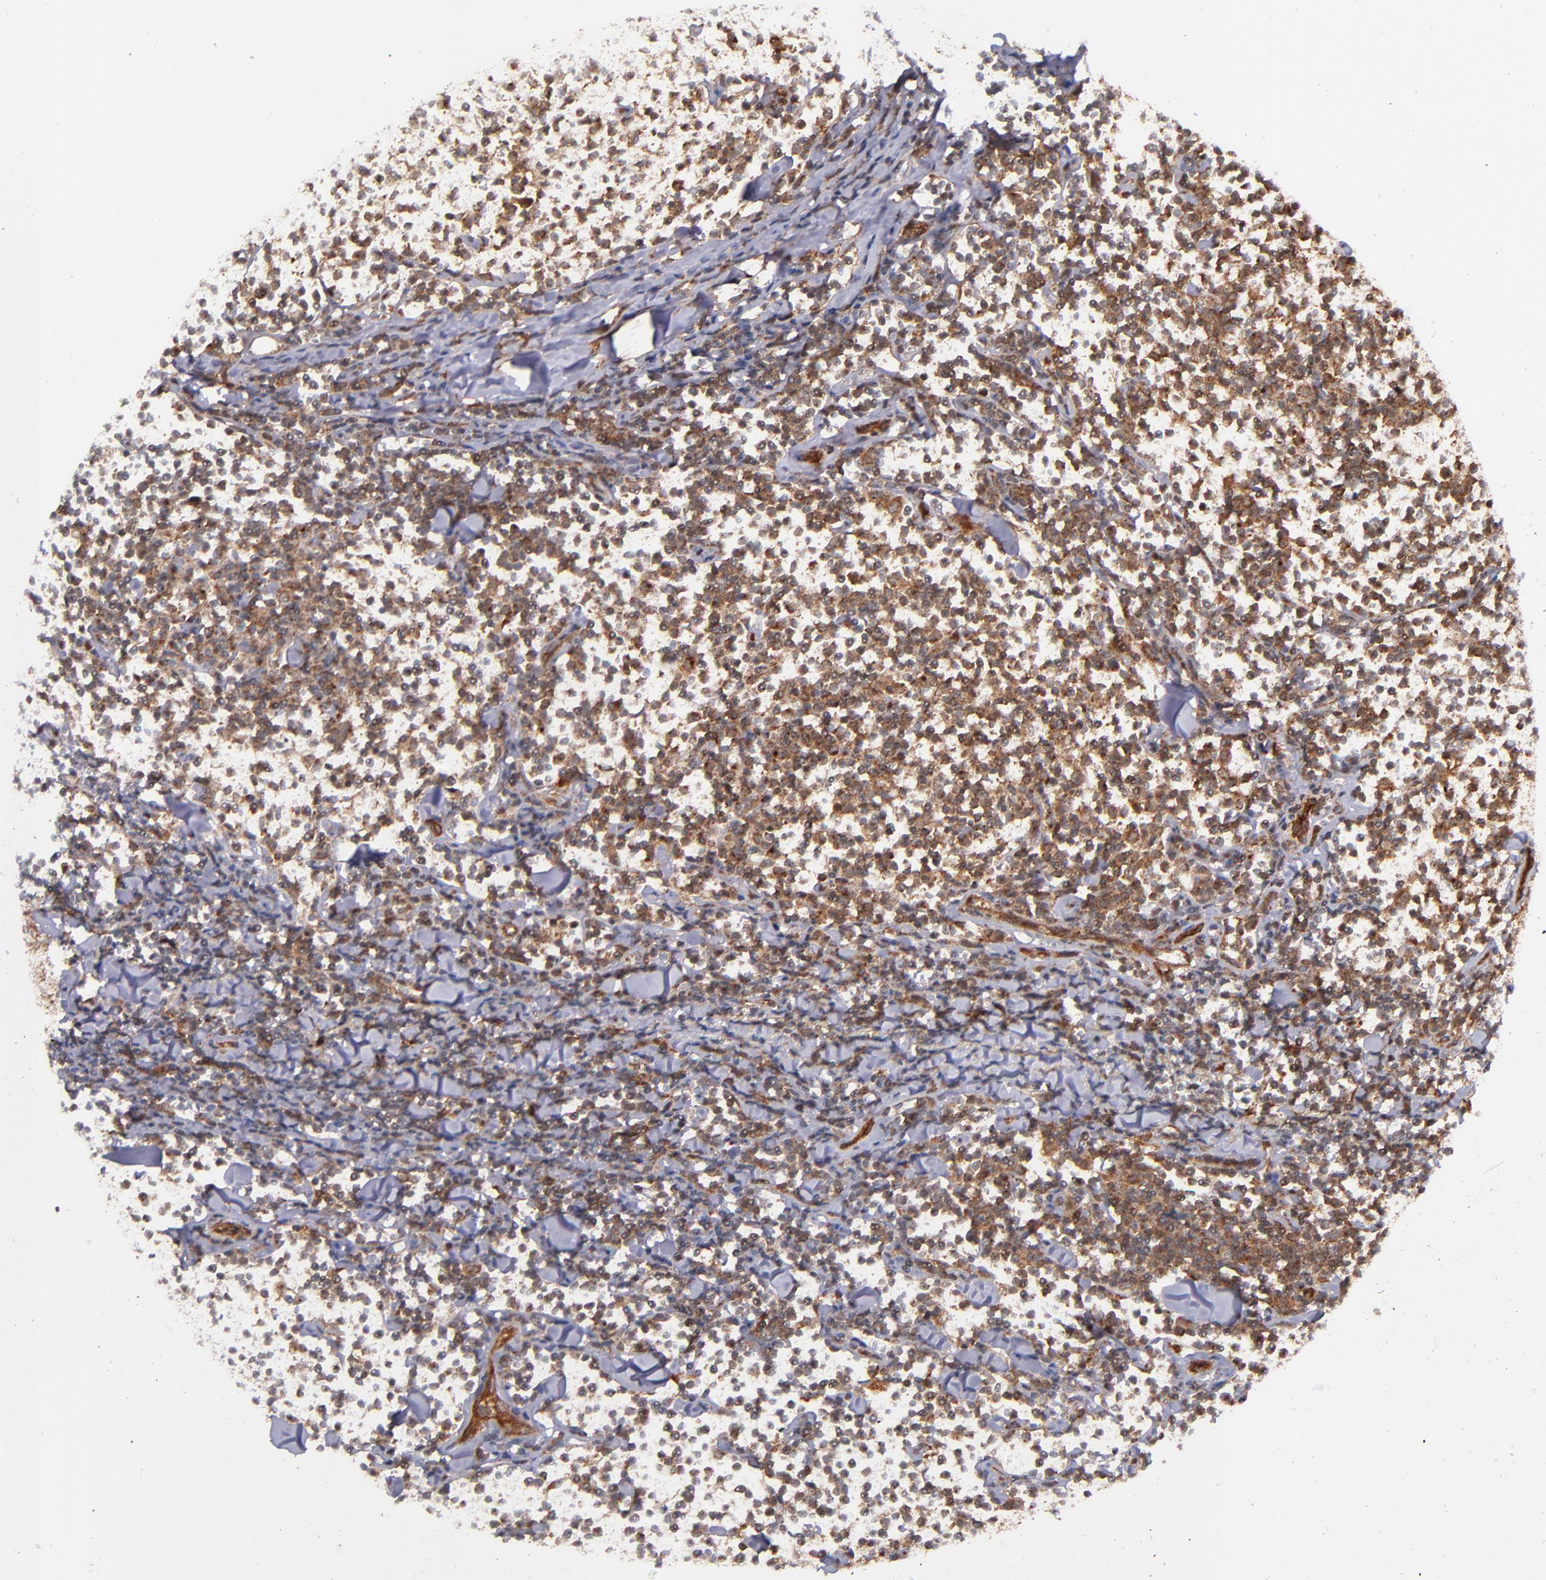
{"staining": {"intensity": "moderate", "quantity": ">75%", "location": "cytoplasmic/membranous"}, "tissue": "lymphoma", "cell_type": "Tumor cells", "image_type": "cancer", "snomed": [{"axis": "morphology", "description": "Malignant lymphoma, non-Hodgkin's type, Low grade"}, {"axis": "topography", "description": "Soft tissue"}], "caption": "Immunohistochemistry (IHC) histopathology image of neoplastic tissue: low-grade malignant lymphoma, non-Hodgkin's type stained using immunohistochemistry (IHC) displays medium levels of moderate protein expression localized specifically in the cytoplasmic/membranous of tumor cells, appearing as a cytoplasmic/membranous brown color.", "gene": "STX8", "patient": {"sex": "male", "age": 92}}